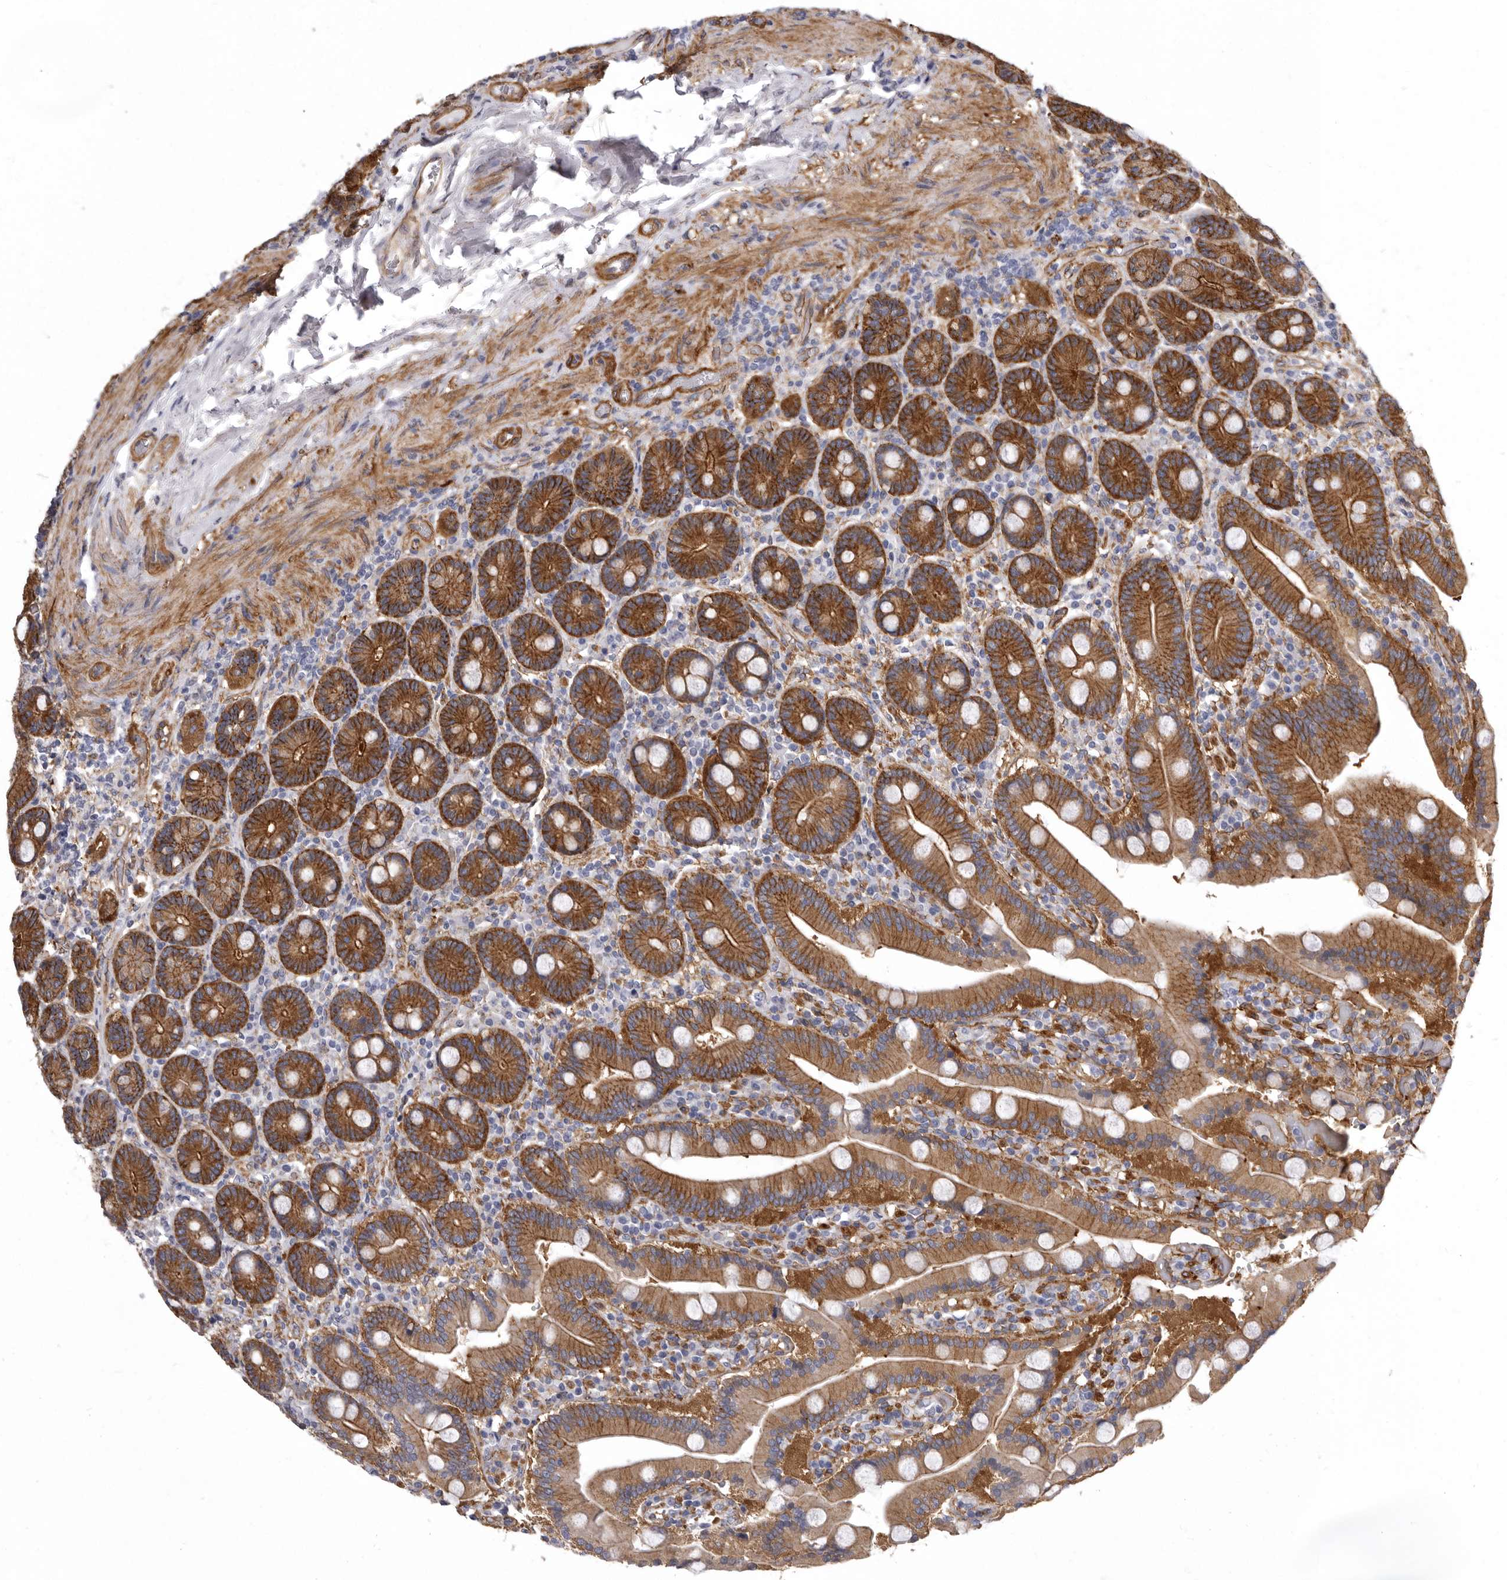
{"staining": {"intensity": "strong", "quantity": ">75%", "location": "cytoplasmic/membranous"}, "tissue": "duodenum", "cell_type": "Glandular cells", "image_type": "normal", "snomed": [{"axis": "morphology", "description": "Normal tissue, NOS"}, {"axis": "topography", "description": "Duodenum"}], "caption": "Protein positivity by immunohistochemistry demonstrates strong cytoplasmic/membranous expression in about >75% of glandular cells in normal duodenum.", "gene": "ENAH", "patient": {"sex": "female", "age": 62}}